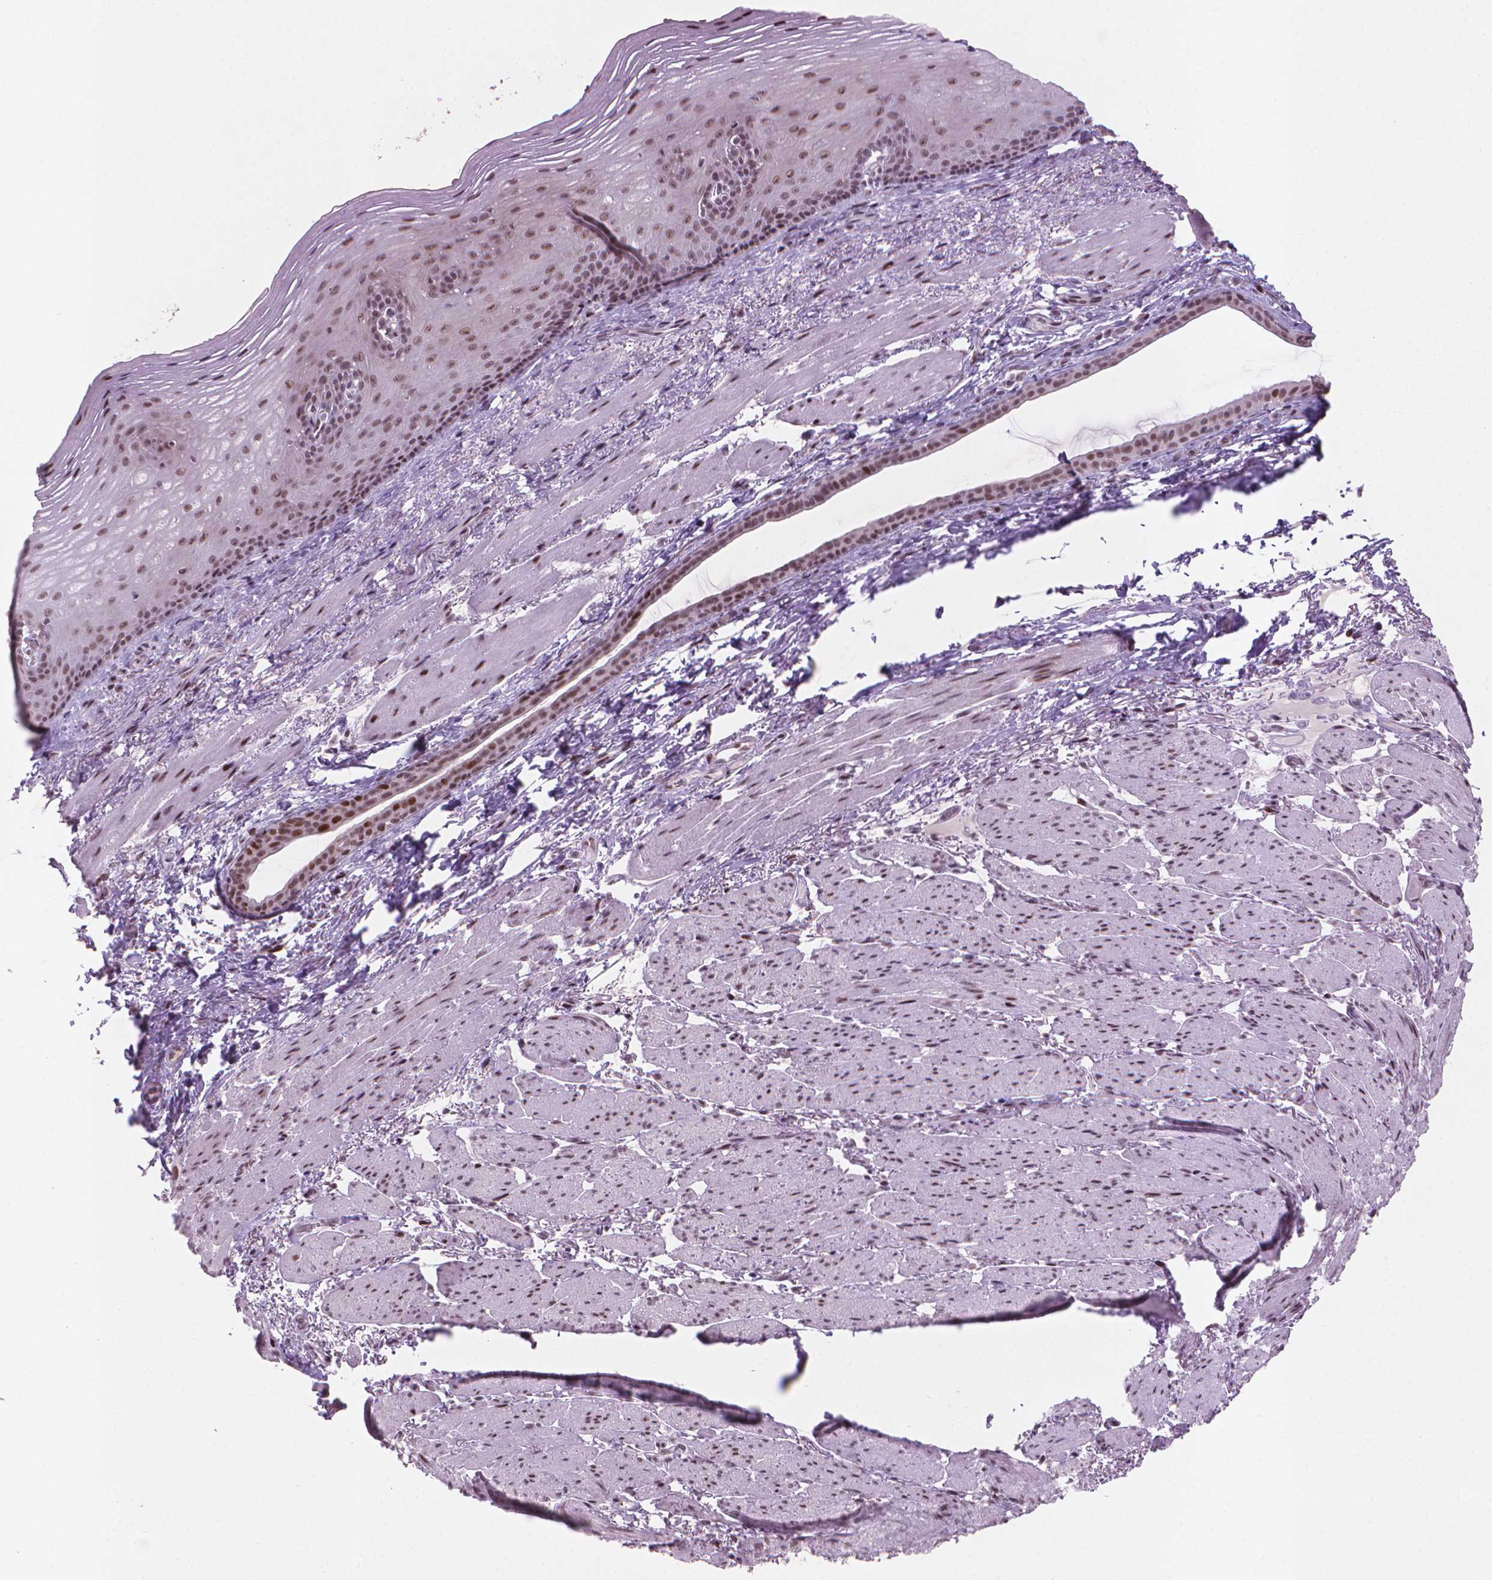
{"staining": {"intensity": "strong", "quantity": "25%-75%", "location": "nuclear"}, "tissue": "esophagus", "cell_type": "Squamous epithelial cells", "image_type": "normal", "snomed": [{"axis": "morphology", "description": "Normal tissue, NOS"}, {"axis": "topography", "description": "Esophagus"}], "caption": "Immunohistochemical staining of benign esophagus shows strong nuclear protein expression in approximately 25%-75% of squamous epithelial cells.", "gene": "HES7", "patient": {"sex": "male", "age": 76}}